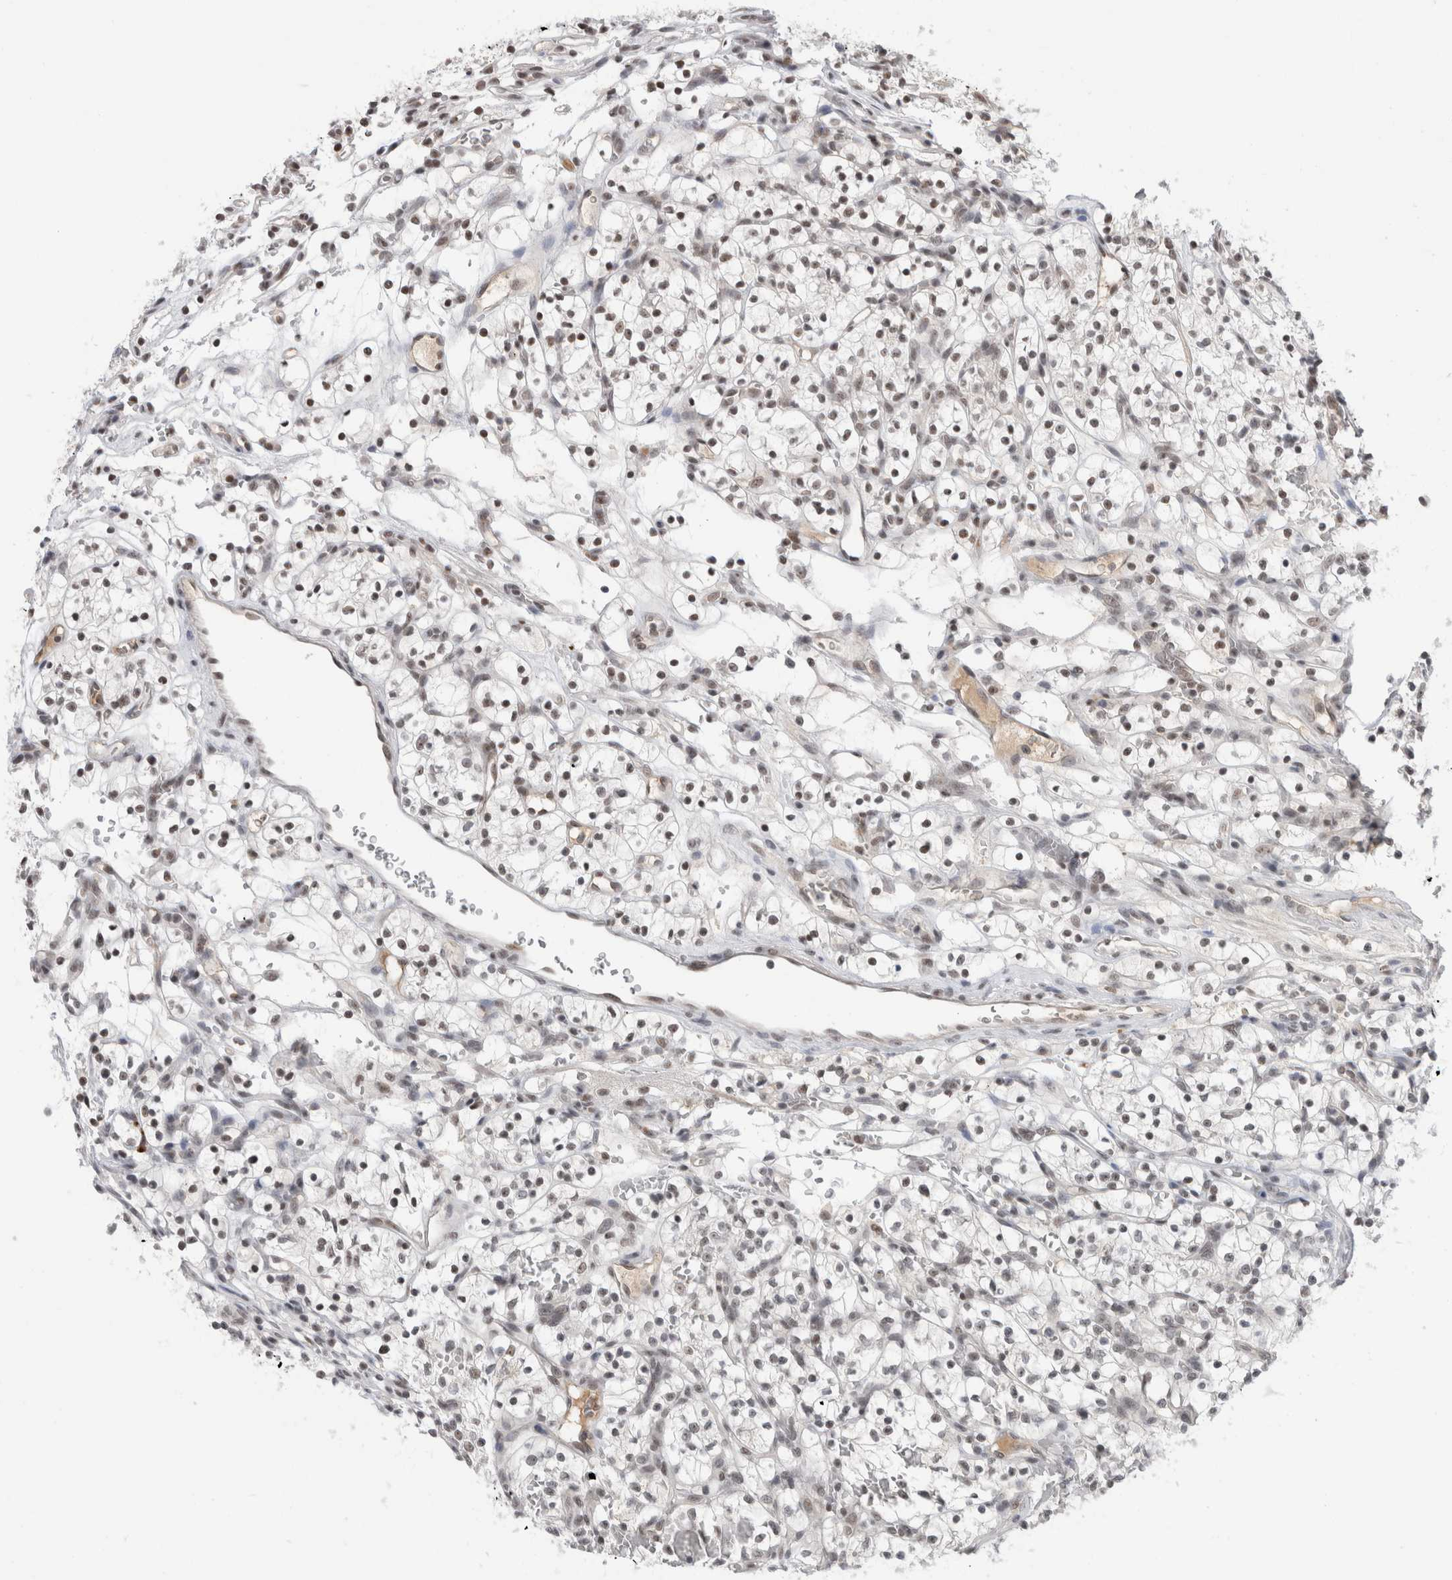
{"staining": {"intensity": "weak", "quantity": "25%-75%", "location": "nuclear"}, "tissue": "renal cancer", "cell_type": "Tumor cells", "image_type": "cancer", "snomed": [{"axis": "morphology", "description": "Adenocarcinoma, NOS"}, {"axis": "topography", "description": "Kidney"}], "caption": "This photomicrograph reveals immunohistochemistry staining of renal adenocarcinoma, with low weak nuclear positivity in about 25%-75% of tumor cells.", "gene": "ZNF24", "patient": {"sex": "female", "age": 57}}